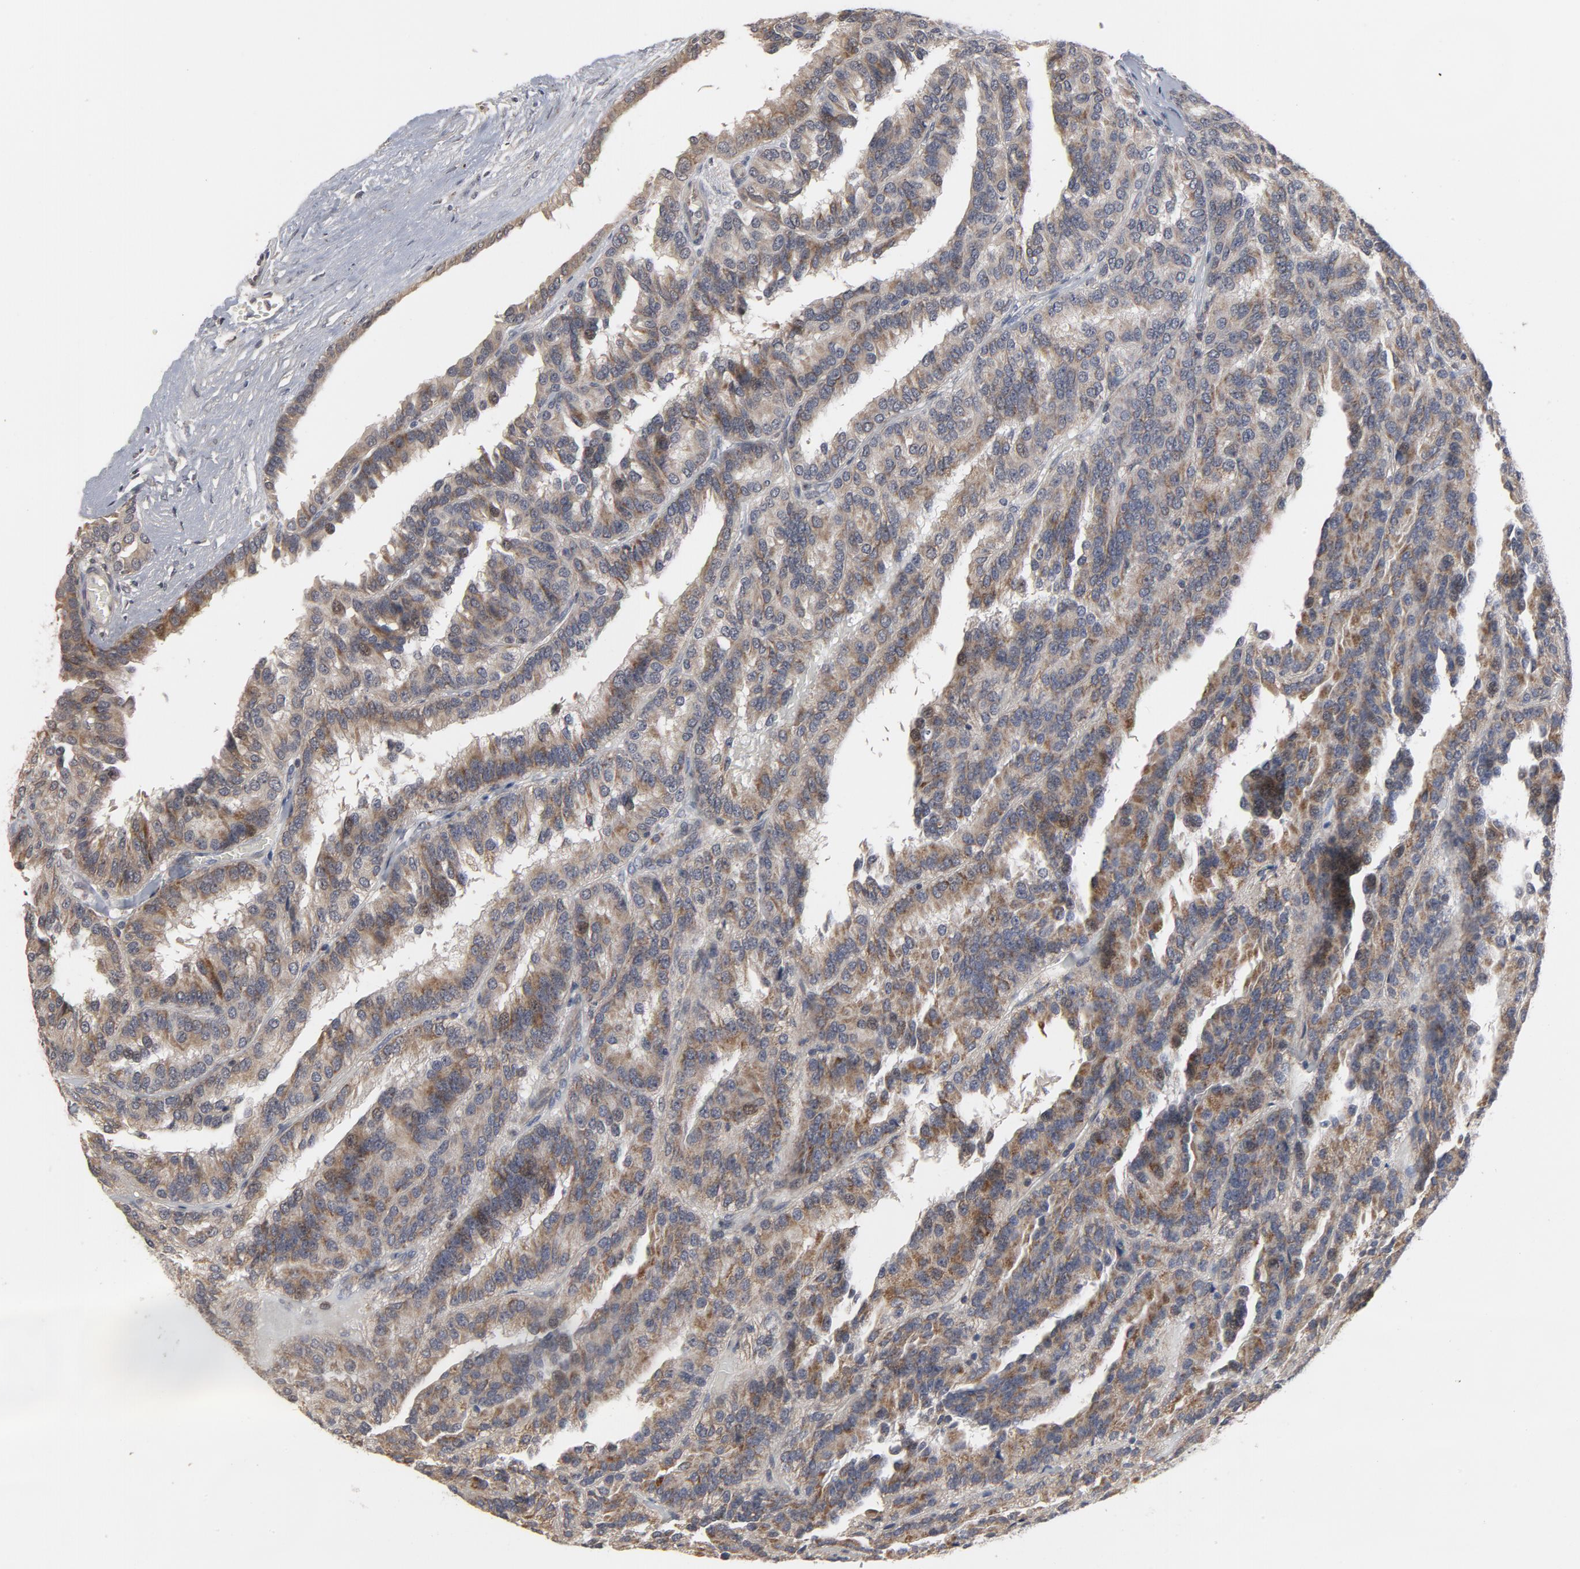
{"staining": {"intensity": "moderate", "quantity": ">75%", "location": "cytoplasmic/membranous"}, "tissue": "renal cancer", "cell_type": "Tumor cells", "image_type": "cancer", "snomed": [{"axis": "morphology", "description": "Adenocarcinoma, NOS"}, {"axis": "topography", "description": "Kidney"}], "caption": "Immunohistochemistry histopathology image of neoplastic tissue: human renal cancer stained using IHC exhibits medium levels of moderate protein expression localized specifically in the cytoplasmic/membranous of tumor cells, appearing as a cytoplasmic/membranous brown color.", "gene": "PPP1R1B", "patient": {"sex": "male", "age": 46}}